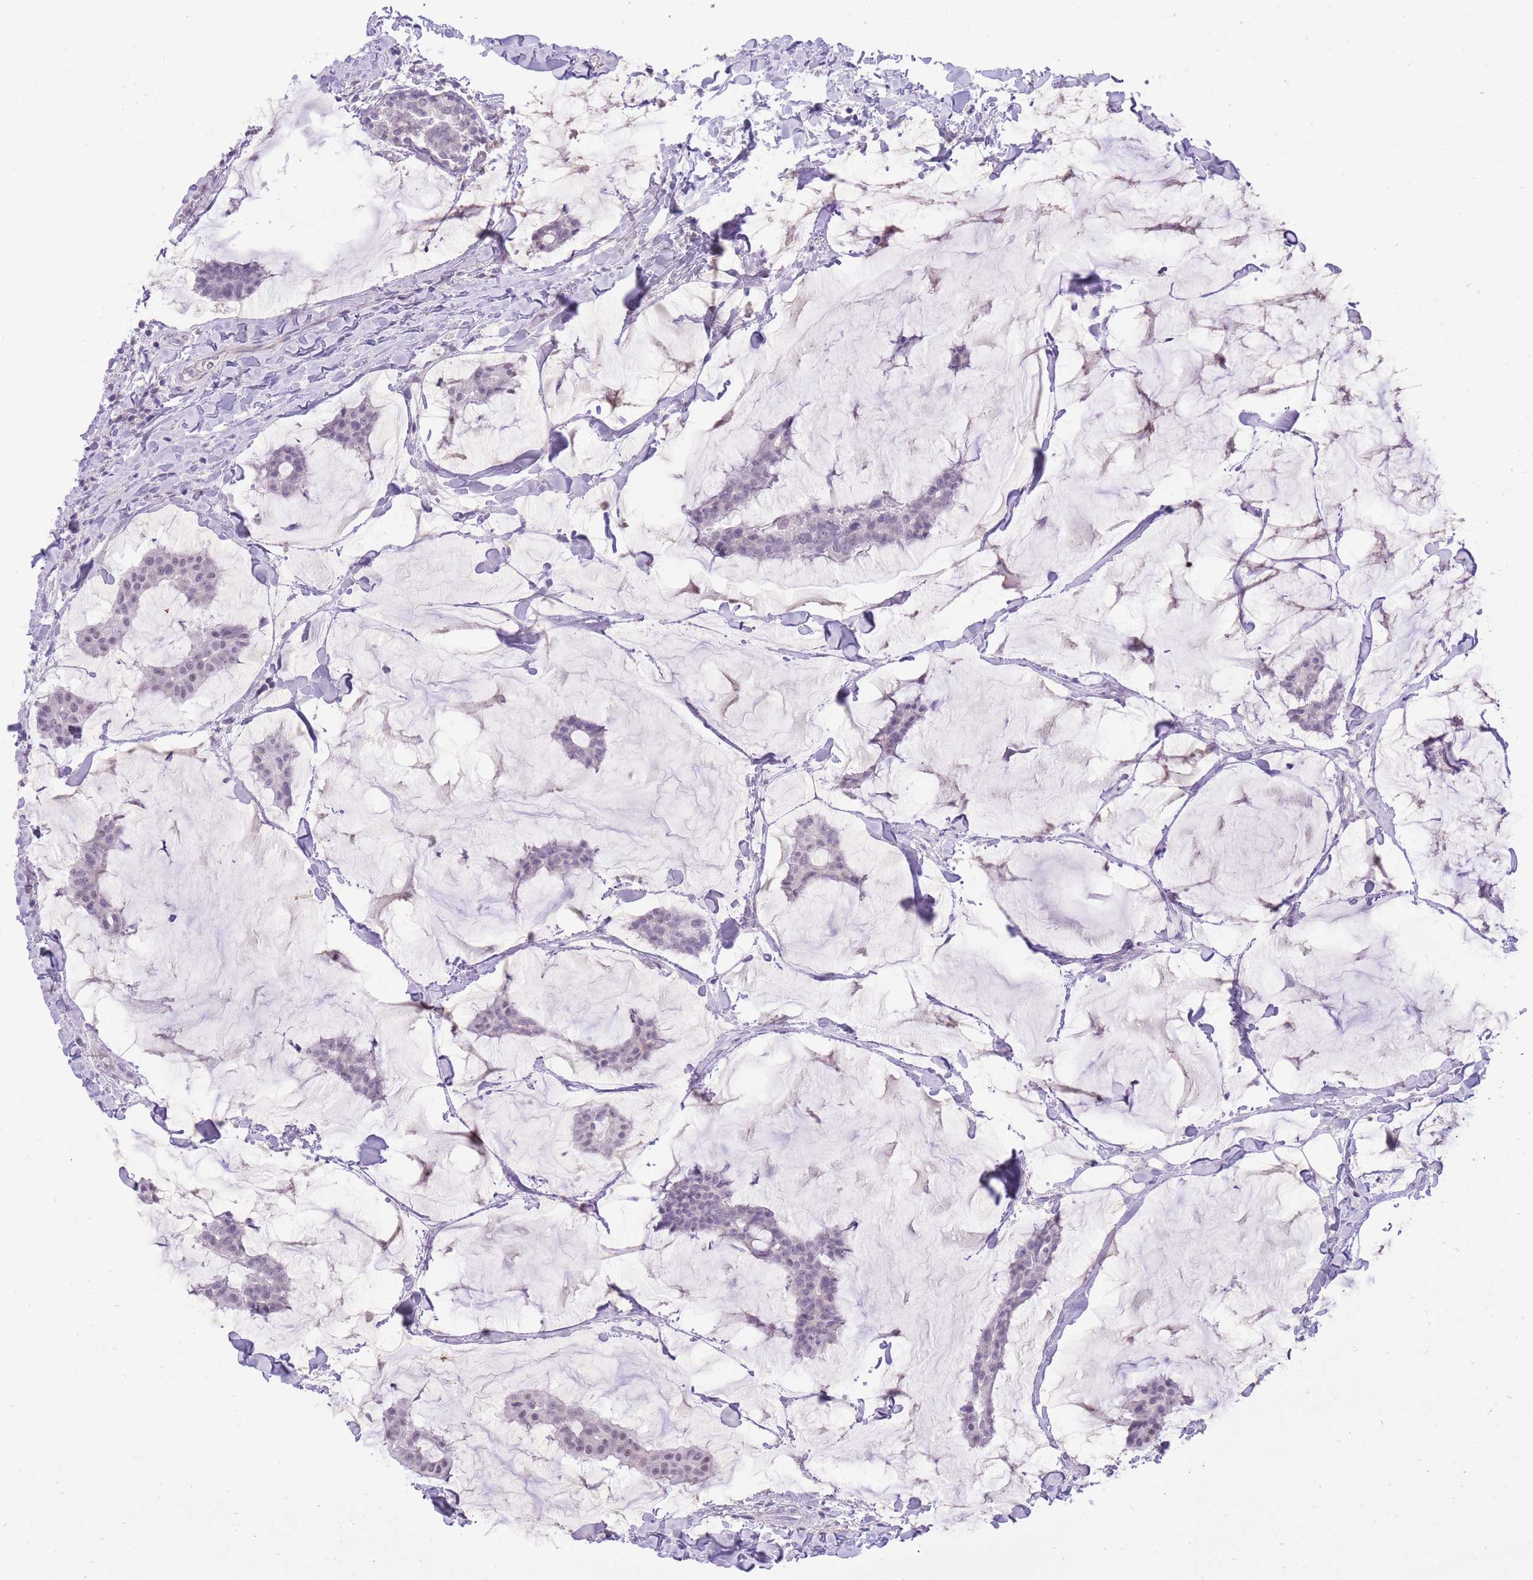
{"staining": {"intensity": "negative", "quantity": "none", "location": "none"}, "tissue": "breast cancer", "cell_type": "Tumor cells", "image_type": "cancer", "snomed": [{"axis": "morphology", "description": "Duct carcinoma"}, {"axis": "topography", "description": "Breast"}], "caption": "Protein analysis of breast intraductal carcinoma shows no significant staining in tumor cells.", "gene": "DENND2D", "patient": {"sex": "female", "age": 93}}